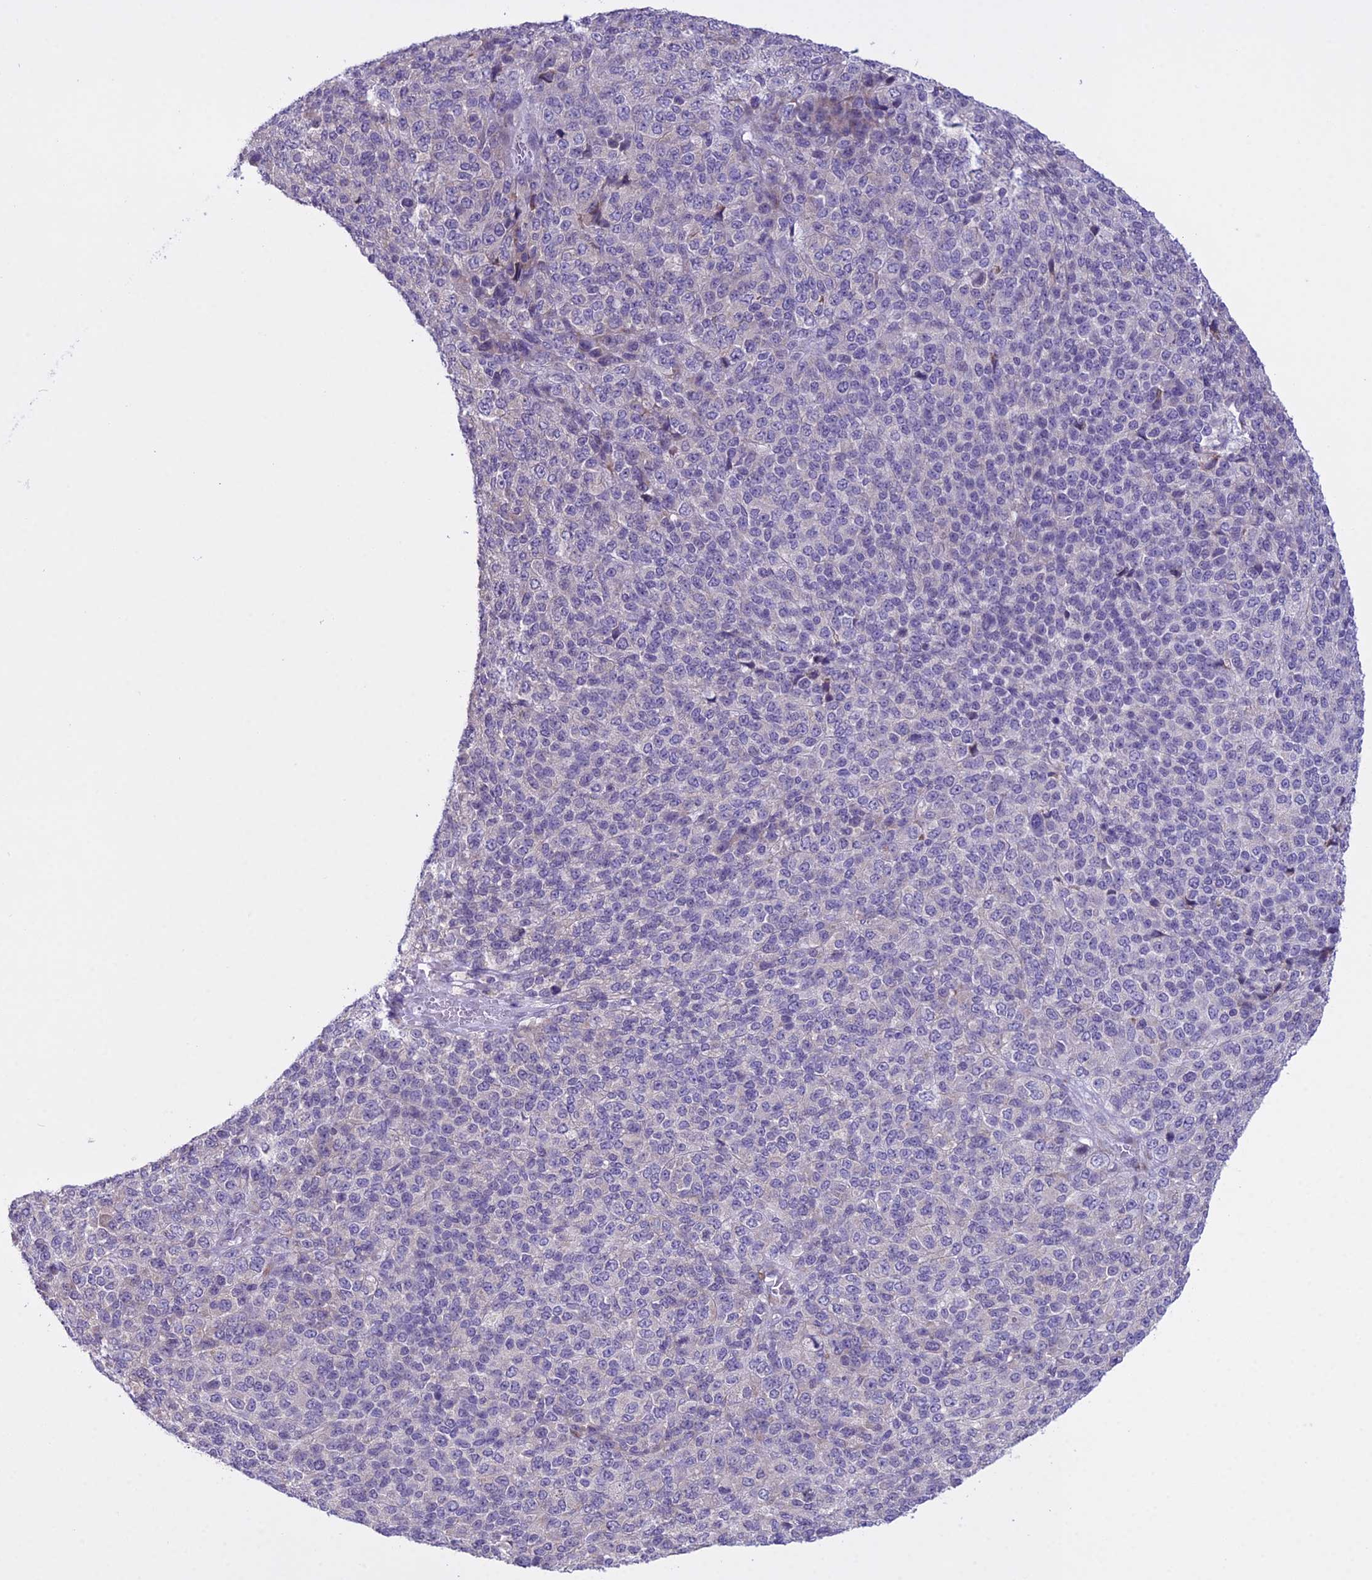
{"staining": {"intensity": "negative", "quantity": "none", "location": "none"}, "tissue": "melanoma", "cell_type": "Tumor cells", "image_type": "cancer", "snomed": [{"axis": "morphology", "description": "Malignant melanoma, Metastatic site"}, {"axis": "topography", "description": "Brain"}], "caption": "This is a micrograph of immunohistochemistry staining of malignant melanoma (metastatic site), which shows no positivity in tumor cells.", "gene": "RPS26", "patient": {"sex": "female", "age": 56}}